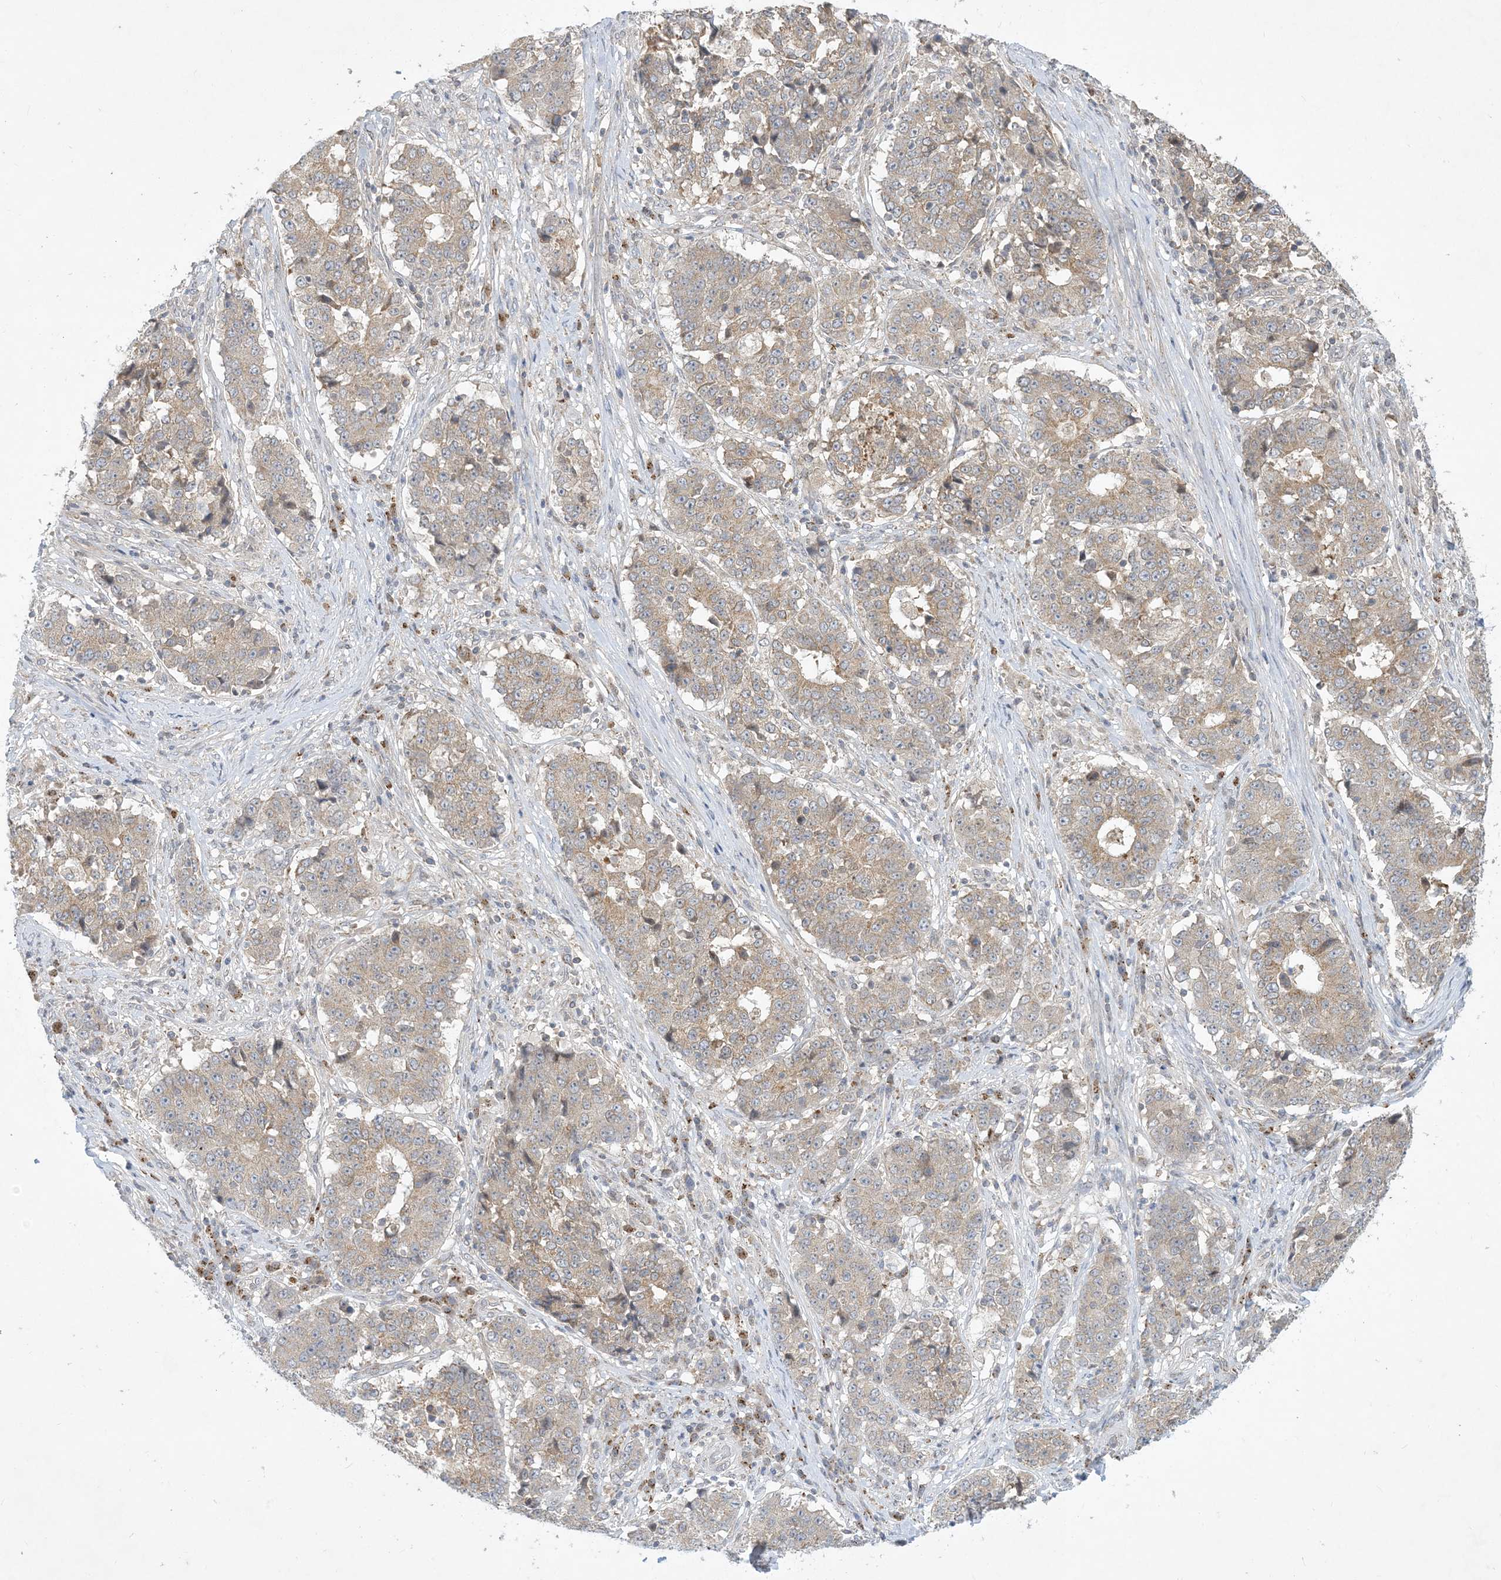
{"staining": {"intensity": "weak", "quantity": ">75%", "location": "cytoplasmic/membranous"}, "tissue": "stomach cancer", "cell_type": "Tumor cells", "image_type": "cancer", "snomed": [{"axis": "morphology", "description": "Adenocarcinoma, NOS"}, {"axis": "topography", "description": "Stomach"}], "caption": "Immunohistochemical staining of stomach cancer (adenocarcinoma) shows weak cytoplasmic/membranous protein positivity in about >75% of tumor cells.", "gene": "CCDC14", "patient": {"sex": "male", "age": 59}}